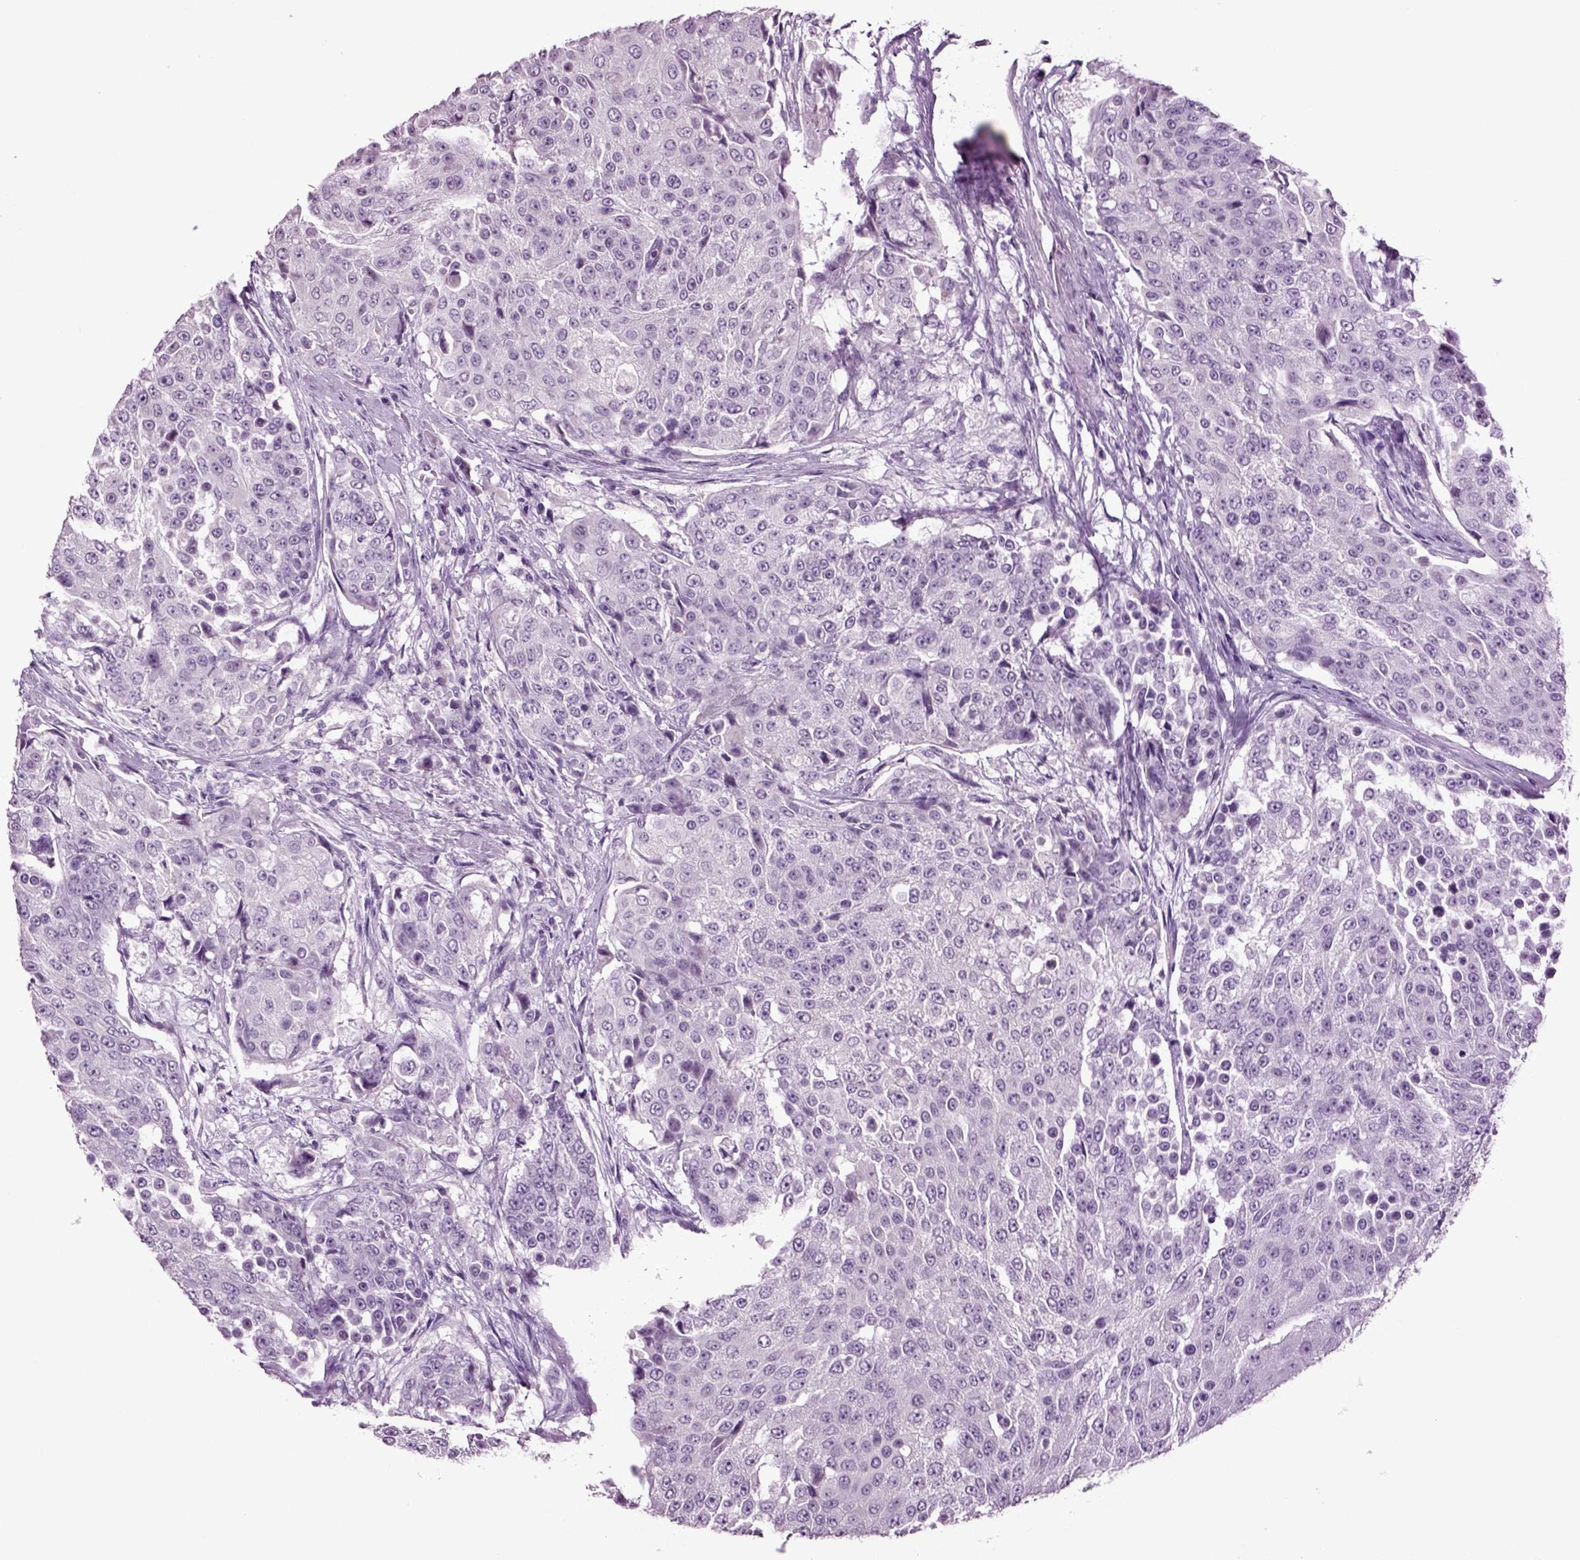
{"staining": {"intensity": "negative", "quantity": "none", "location": "none"}, "tissue": "urothelial cancer", "cell_type": "Tumor cells", "image_type": "cancer", "snomed": [{"axis": "morphology", "description": "Urothelial carcinoma, High grade"}, {"axis": "topography", "description": "Urinary bladder"}], "caption": "IHC image of neoplastic tissue: human high-grade urothelial carcinoma stained with DAB shows no significant protein positivity in tumor cells.", "gene": "SLC17A6", "patient": {"sex": "female", "age": 63}}